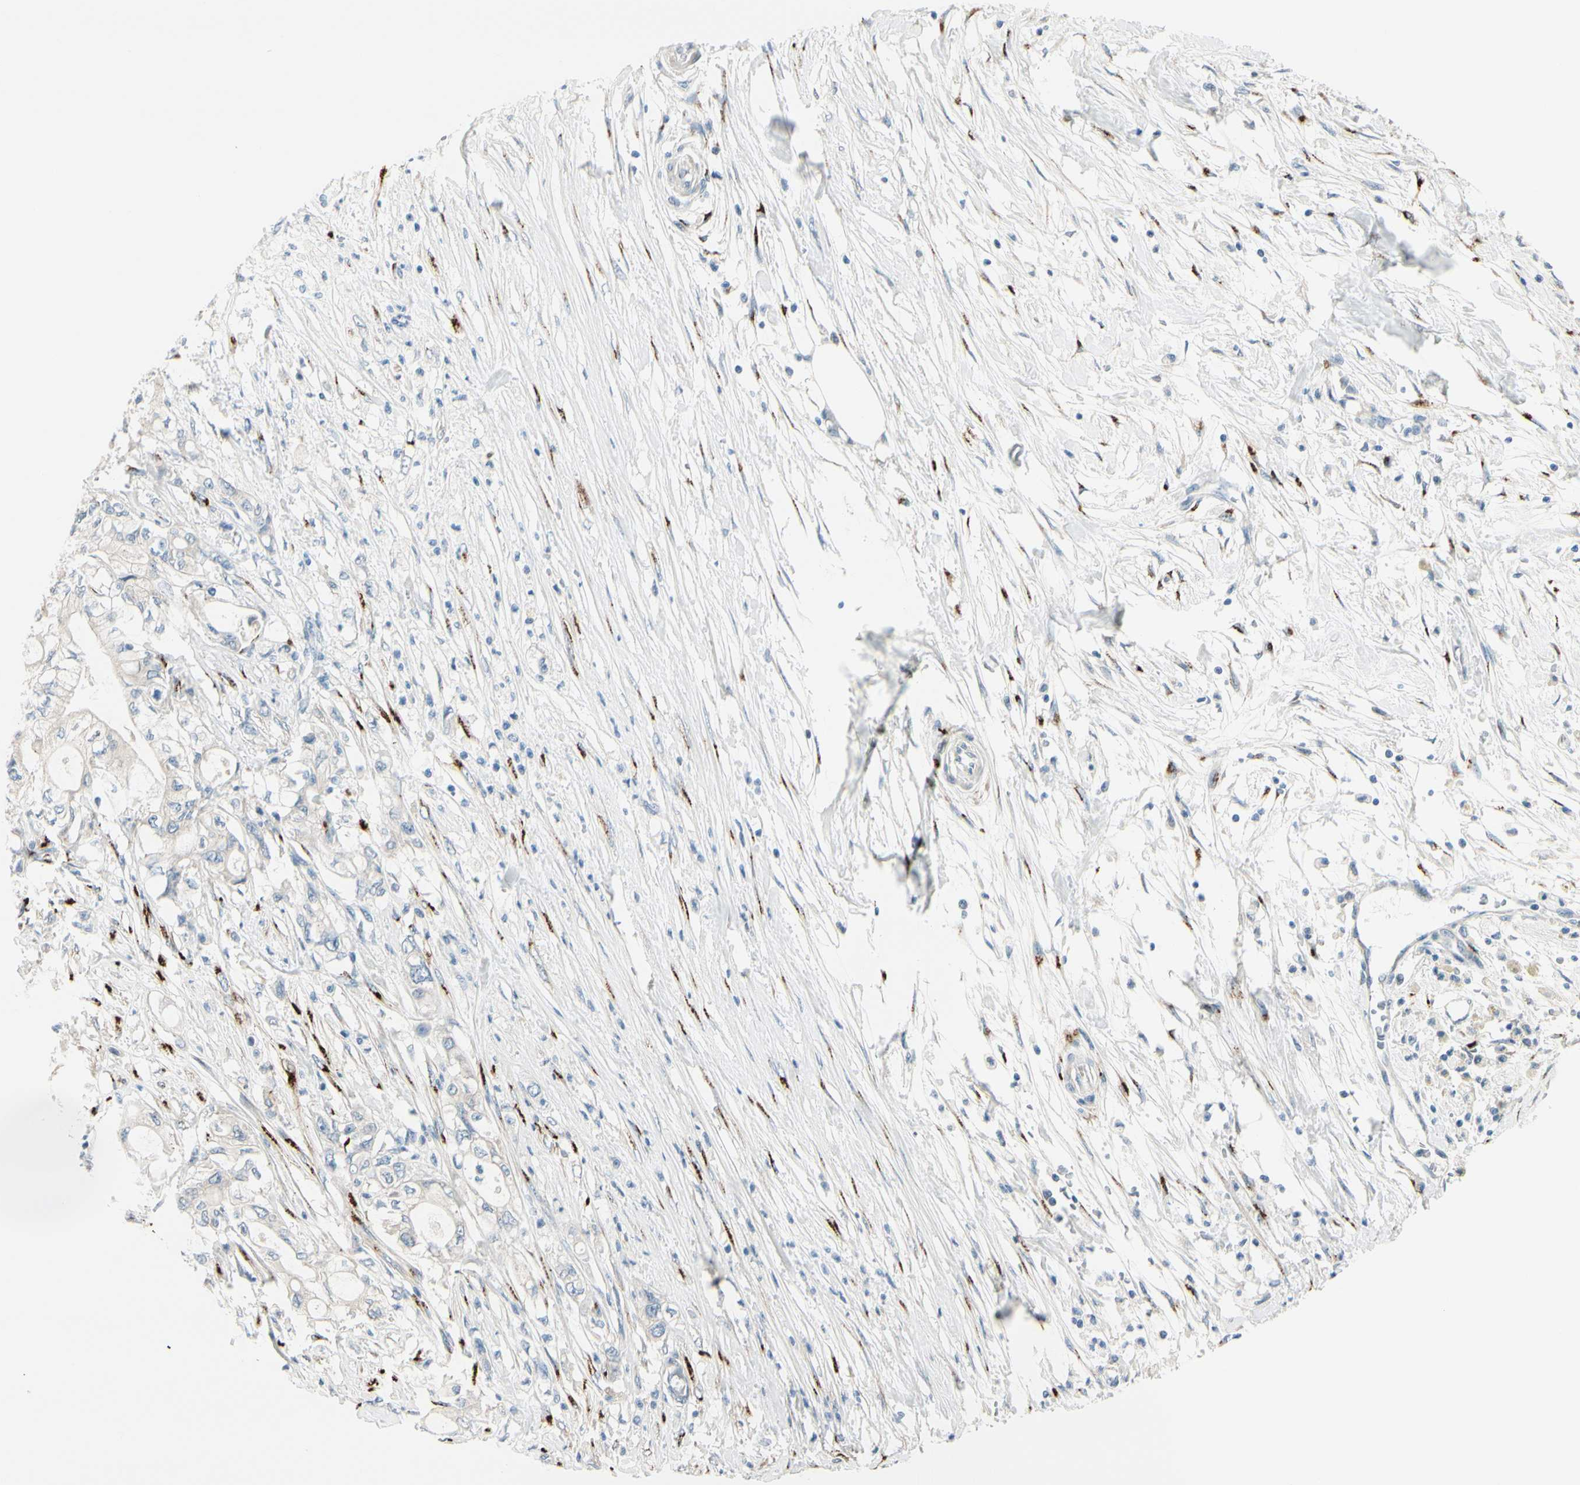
{"staining": {"intensity": "negative", "quantity": "none", "location": "none"}, "tissue": "pancreatic cancer", "cell_type": "Tumor cells", "image_type": "cancer", "snomed": [{"axis": "morphology", "description": "Adenocarcinoma, NOS"}, {"axis": "topography", "description": "Pancreas"}], "caption": "DAB (3,3'-diaminobenzidine) immunohistochemical staining of pancreatic cancer reveals no significant staining in tumor cells.", "gene": "GALNT5", "patient": {"sex": "male", "age": 79}}